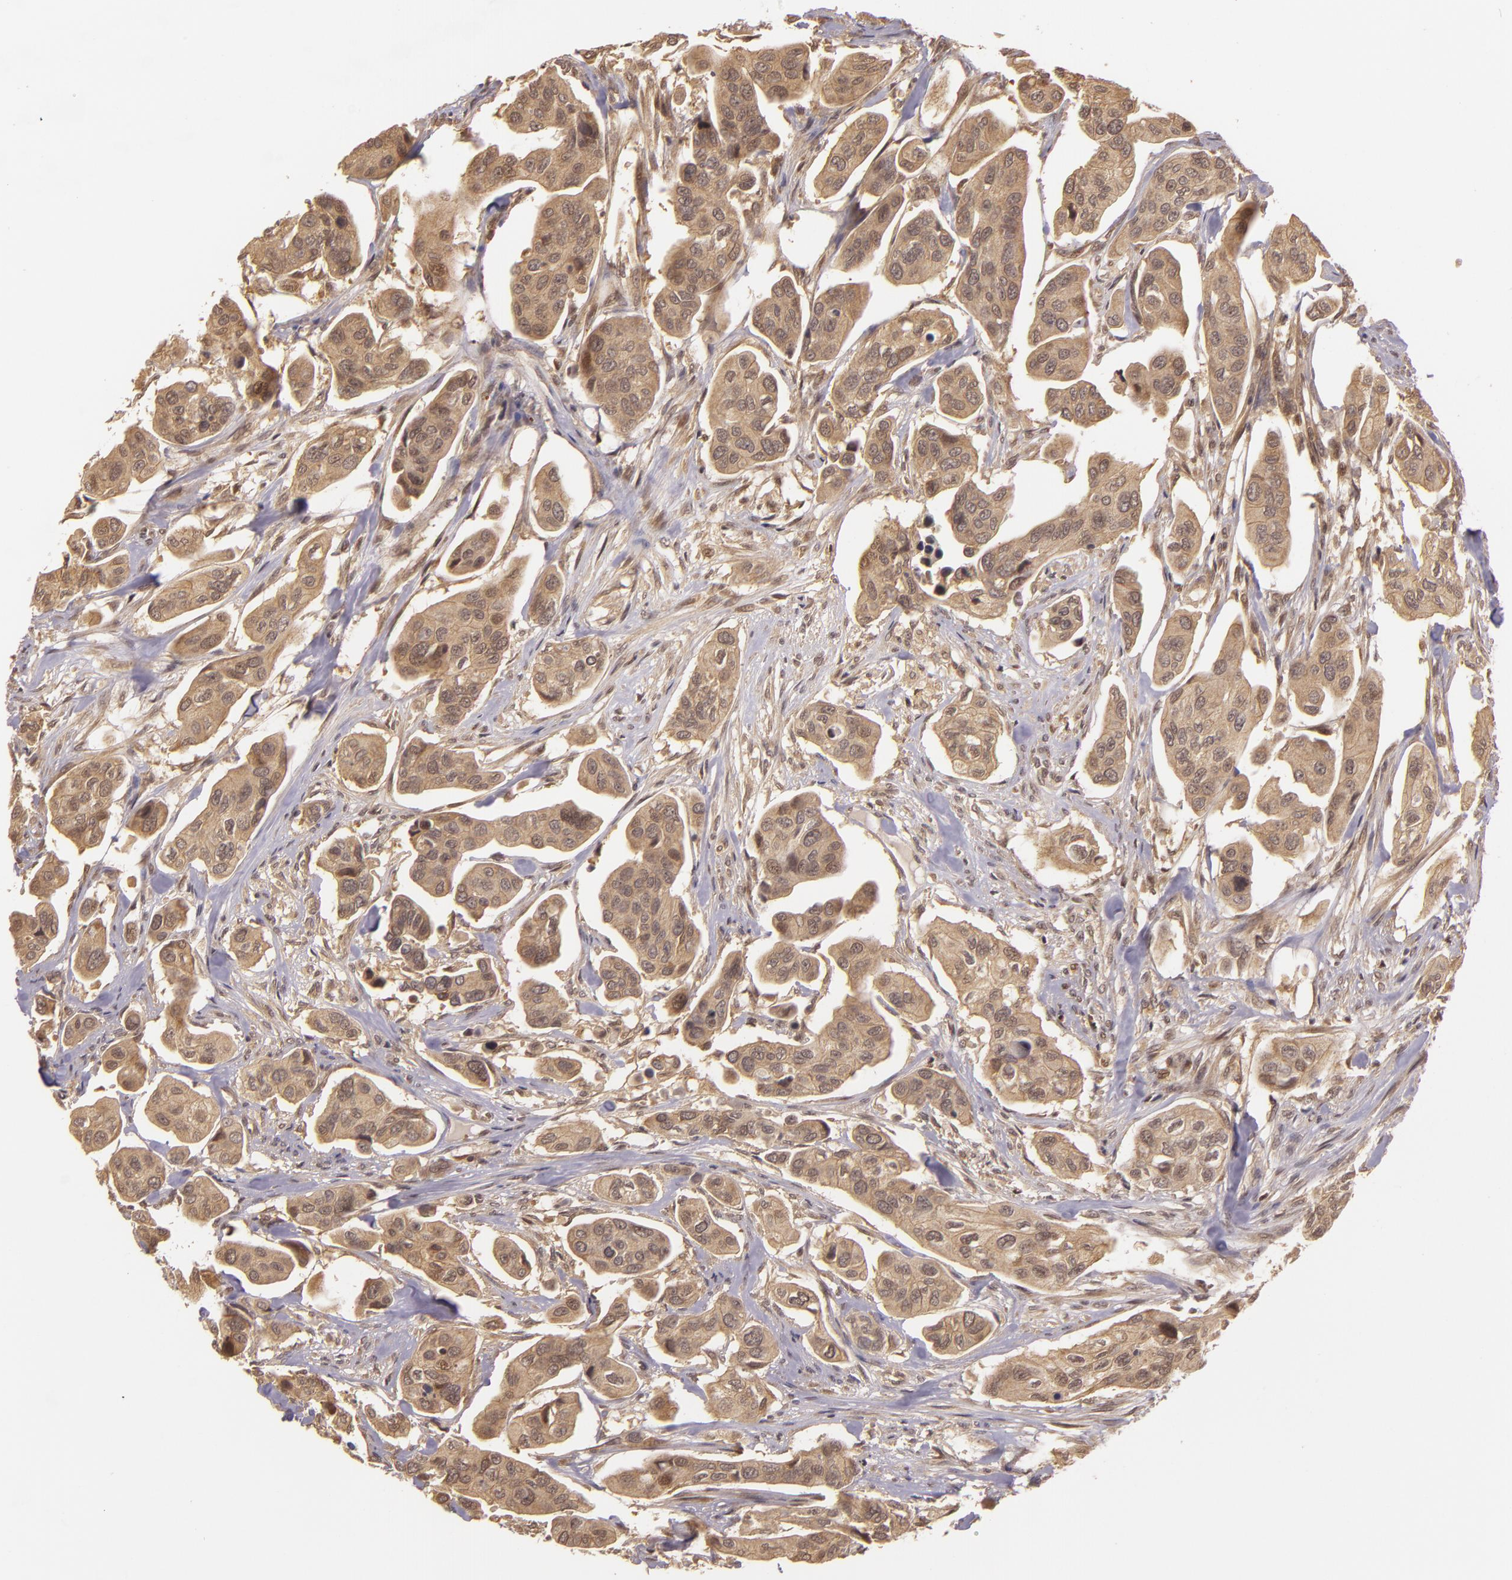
{"staining": {"intensity": "moderate", "quantity": ">75%", "location": "cytoplasmic/membranous"}, "tissue": "urothelial cancer", "cell_type": "Tumor cells", "image_type": "cancer", "snomed": [{"axis": "morphology", "description": "Adenocarcinoma, NOS"}, {"axis": "topography", "description": "Urinary bladder"}], "caption": "Immunohistochemical staining of human adenocarcinoma exhibits moderate cytoplasmic/membranous protein expression in about >75% of tumor cells. The protein of interest is shown in brown color, while the nuclei are stained blue.", "gene": "TXNRD2", "patient": {"sex": "male", "age": 61}}